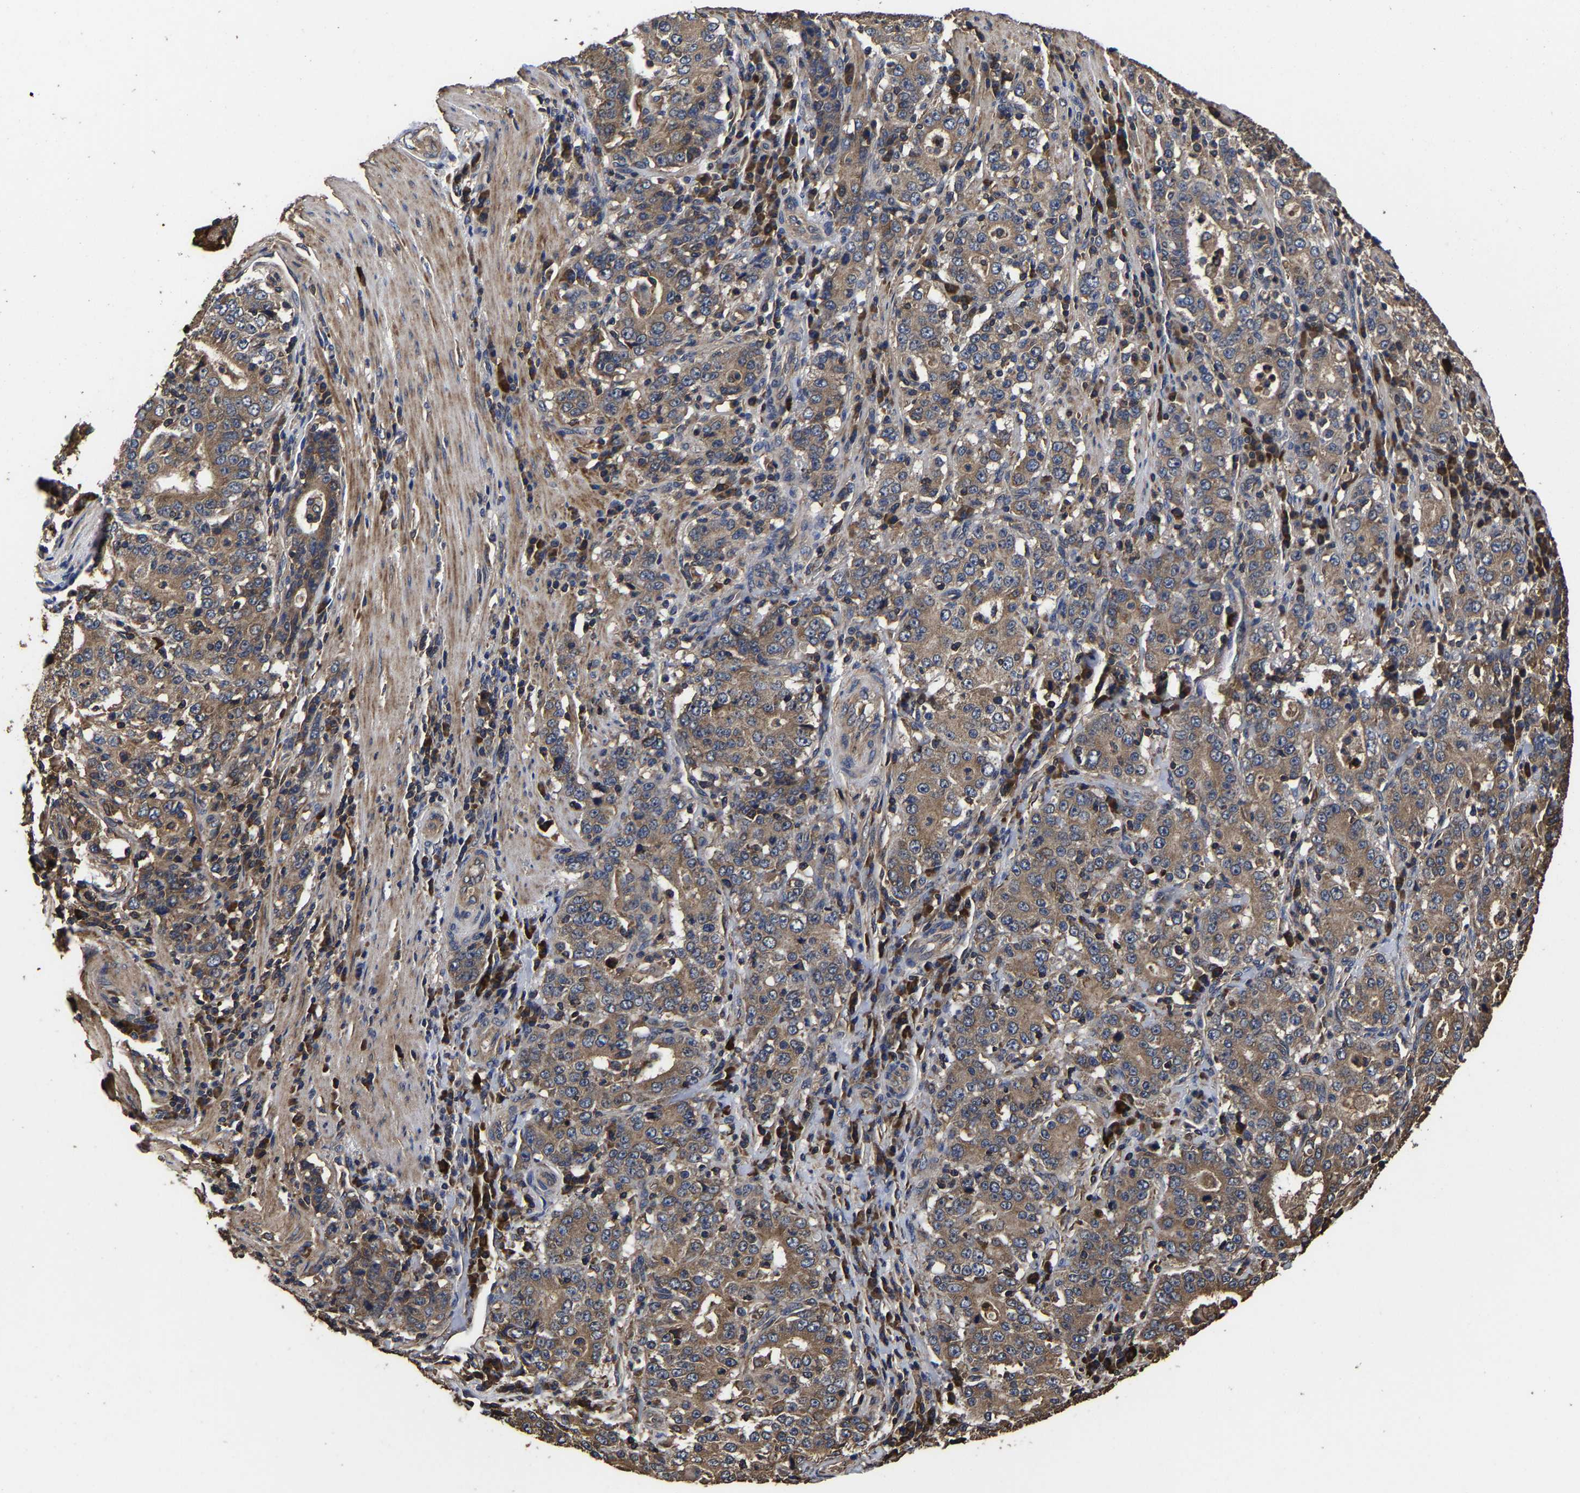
{"staining": {"intensity": "moderate", "quantity": ">75%", "location": "cytoplasmic/membranous"}, "tissue": "stomach cancer", "cell_type": "Tumor cells", "image_type": "cancer", "snomed": [{"axis": "morphology", "description": "Normal tissue, NOS"}, {"axis": "morphology", "description": "Adenocarcinoma, NOS"}, {"axis": "topography", "description": "Stomach, upper"}, {"axis": "topography", "description": "Stomach"}], "caption": "Immunohistochemistry (DAB) staining of human stomach cancer (adenocarcinoma) shows moderate cytoplasmic/membranous protein positivity in about >75% of tumor cells. The staining is performed using DAB (3,3'-diaminobenzidine) brown chromogen to label protein expression. The nuclei are counter-stained blue using hematoxylin.", "gene": "ITCH", "patient": {"sex": "male", "age": 59}}